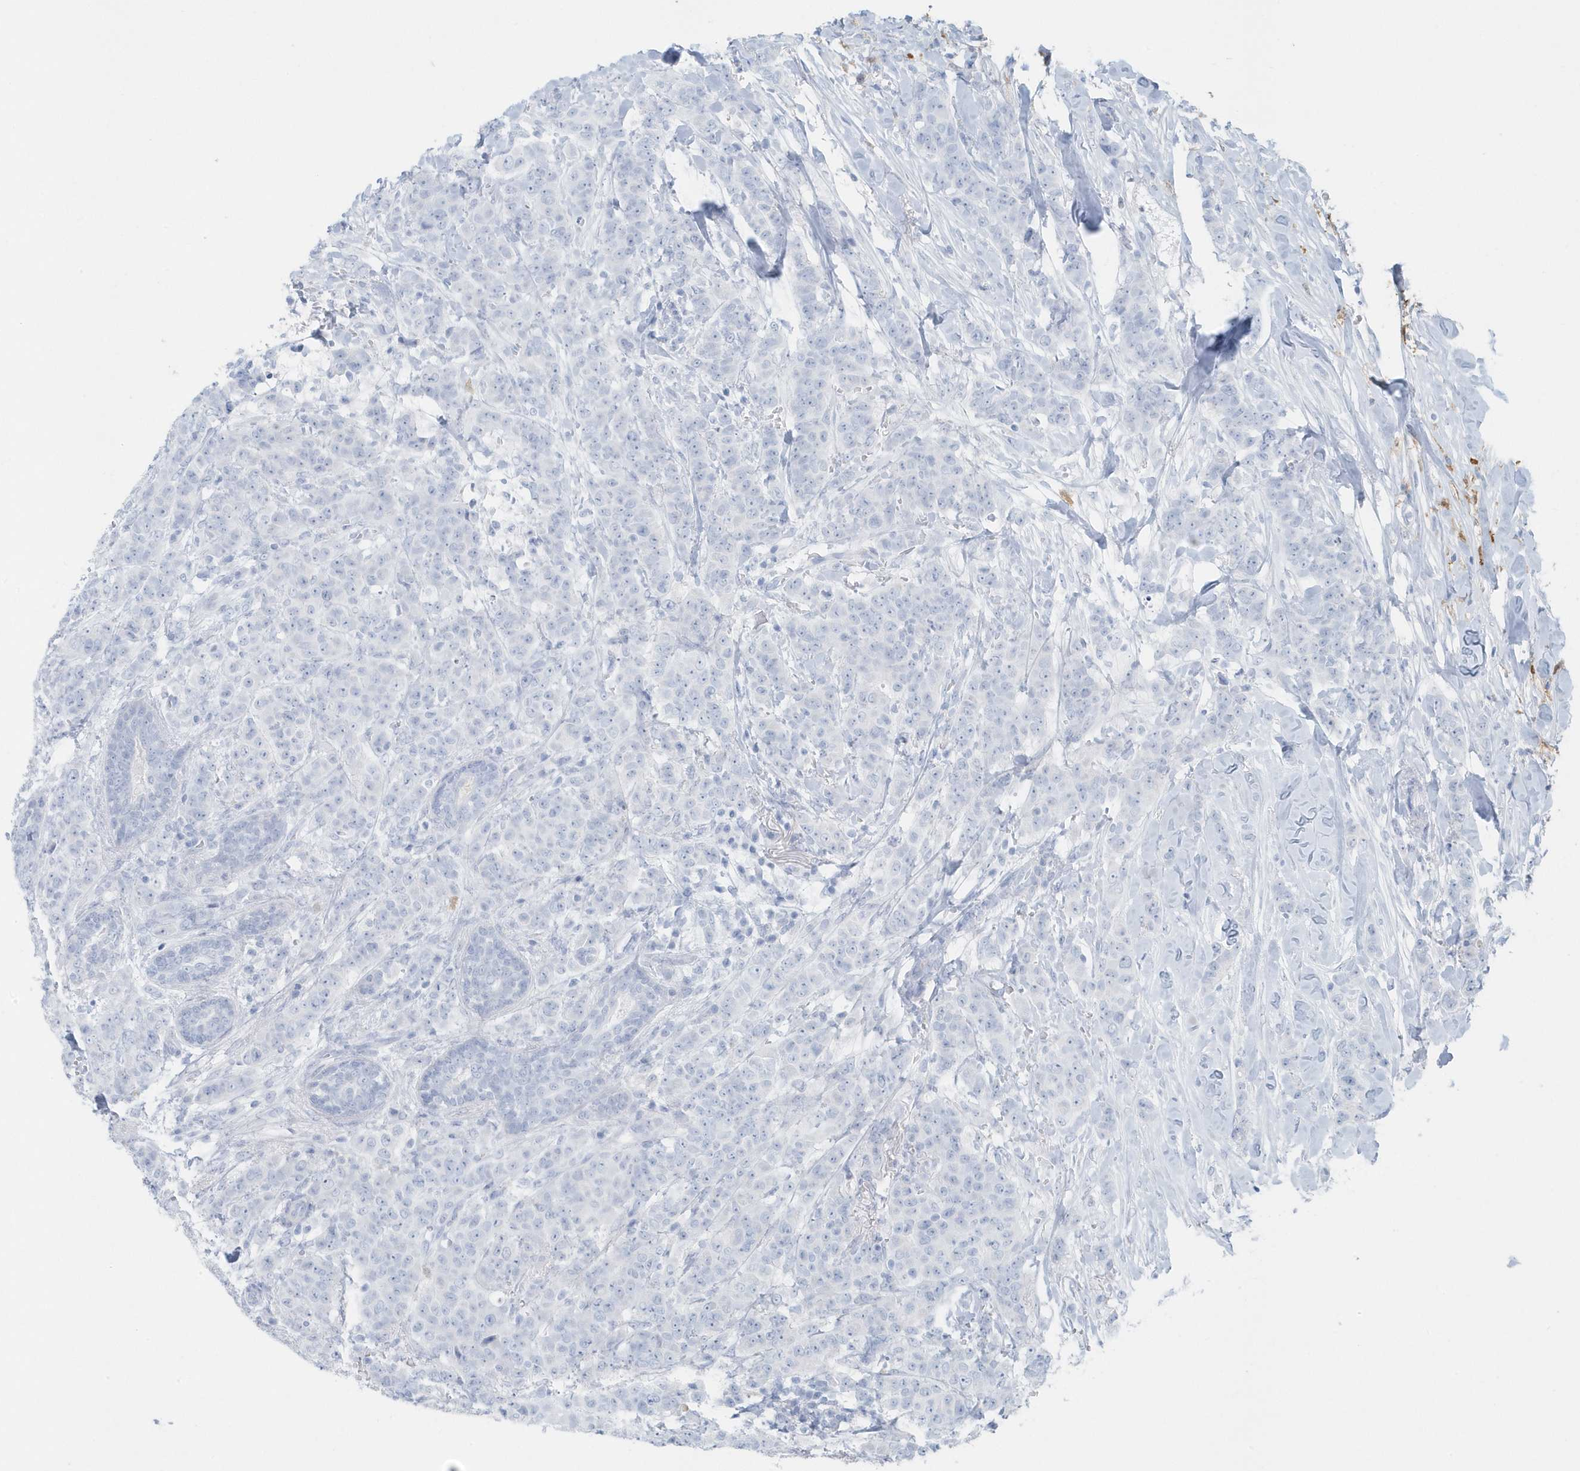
{"staining": {"intensity": "negative", "quantity": "none", "location": "none"}, "tissue": "breast cancer", "cell_type": "Tumor cells", "image_type": "cancer", "snomed": [{"axis": "morphology", "description": "Duct carcinoma"}, {"axis": "topography", "description": "Breast"}], "caption": "Tumor cells are negative for brown protein staining in breast cancer.", "gene": "FAM98A", "patient": {"sex": "female", "age": 40}}